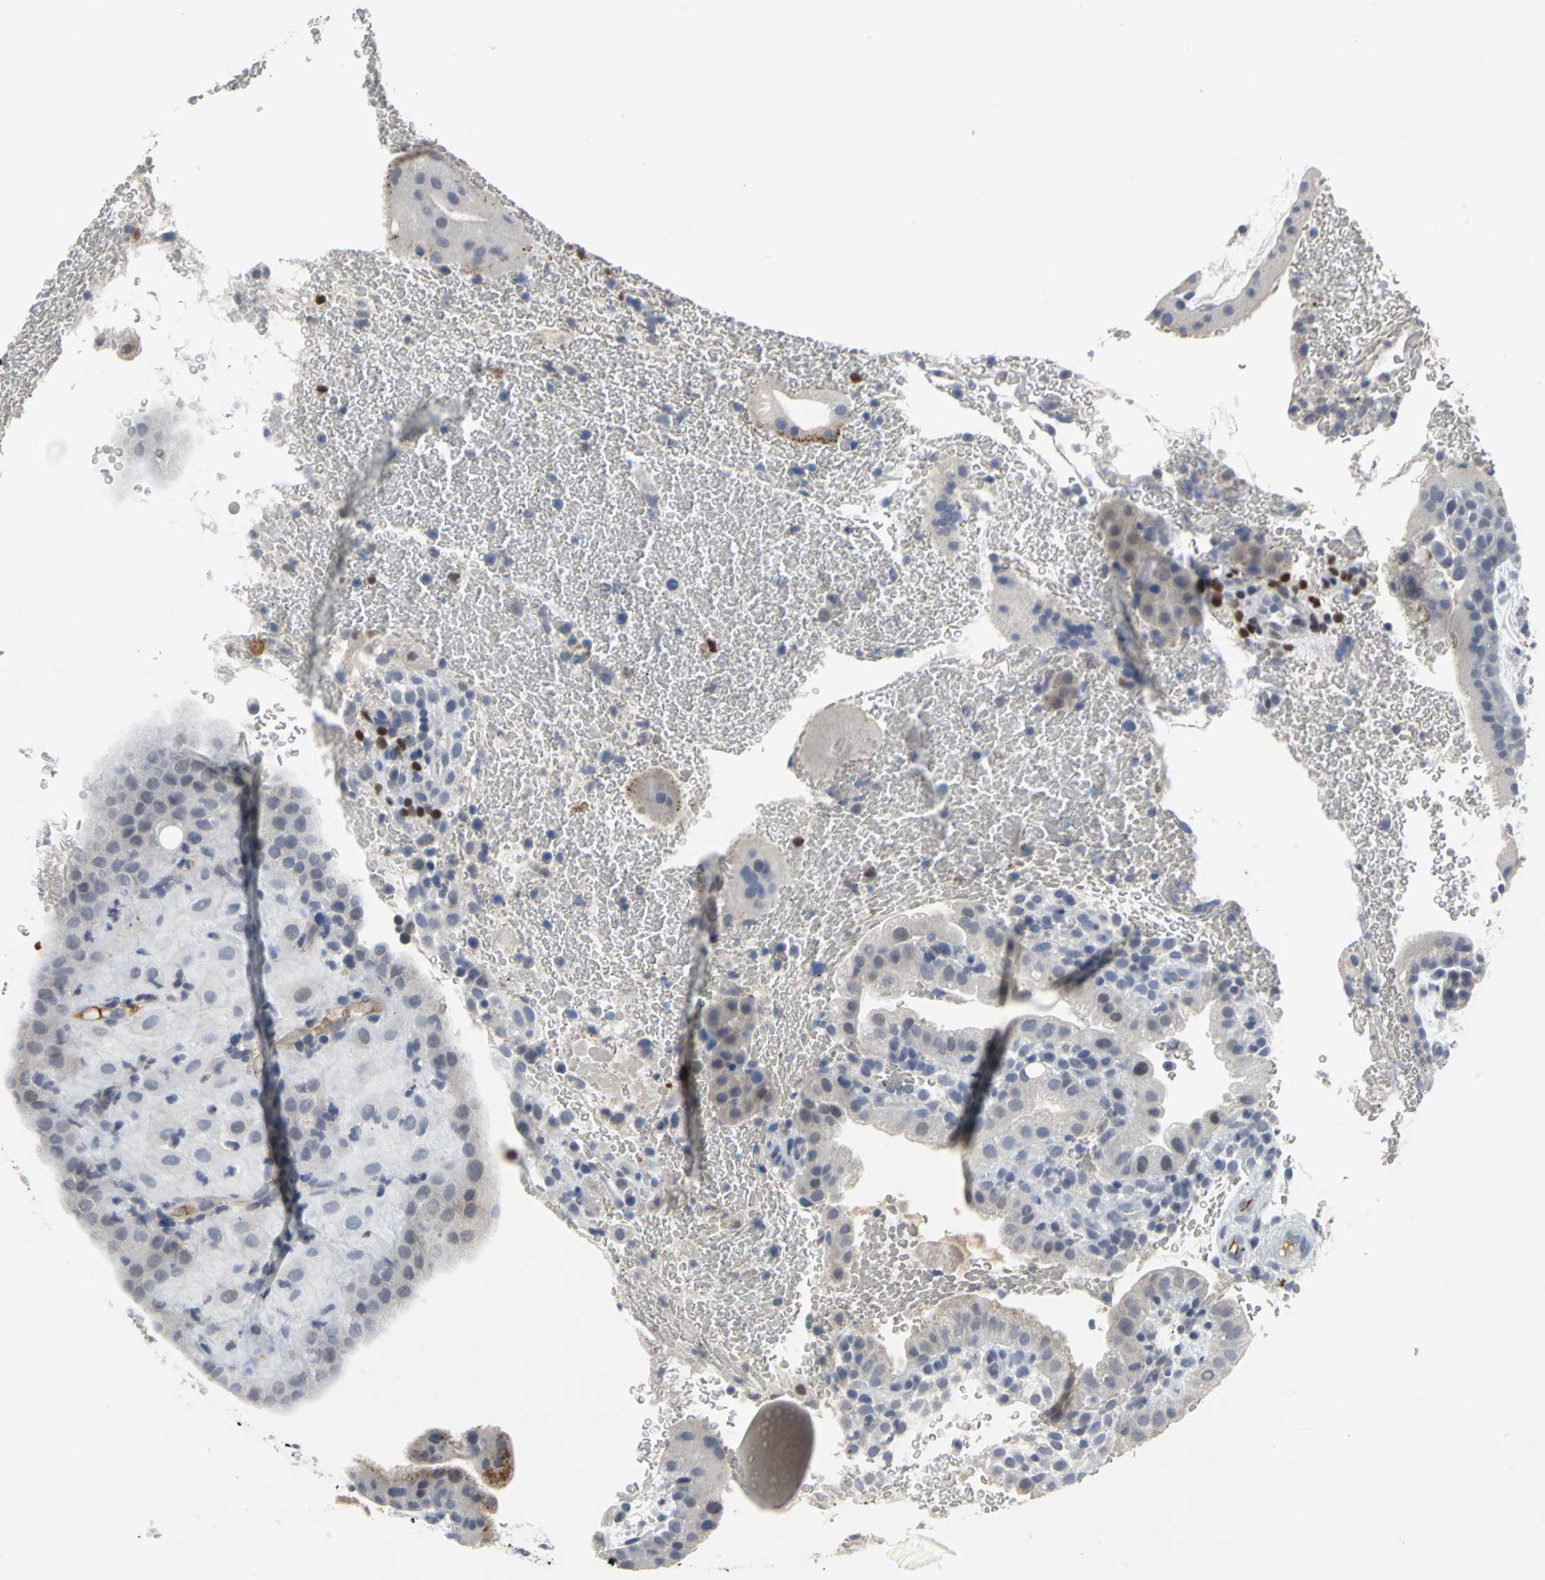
{"staining": {"intensity": "negative", "quantity": "none", "location": "none"}, "tissue": "placenta", "cell_type": "Decidual cells", "image_type": "normal", "snomed": [{"axis": "morphology", "description": "Normal tissue, NOS"}, {"axis": "topography", "description": "Placenta"}], "caption": "This is an IHC image of benign placenta. There is no positivity in decidual cells.", "gene": "ZIC1", "patient": {"sex": "female", "age": 19}}